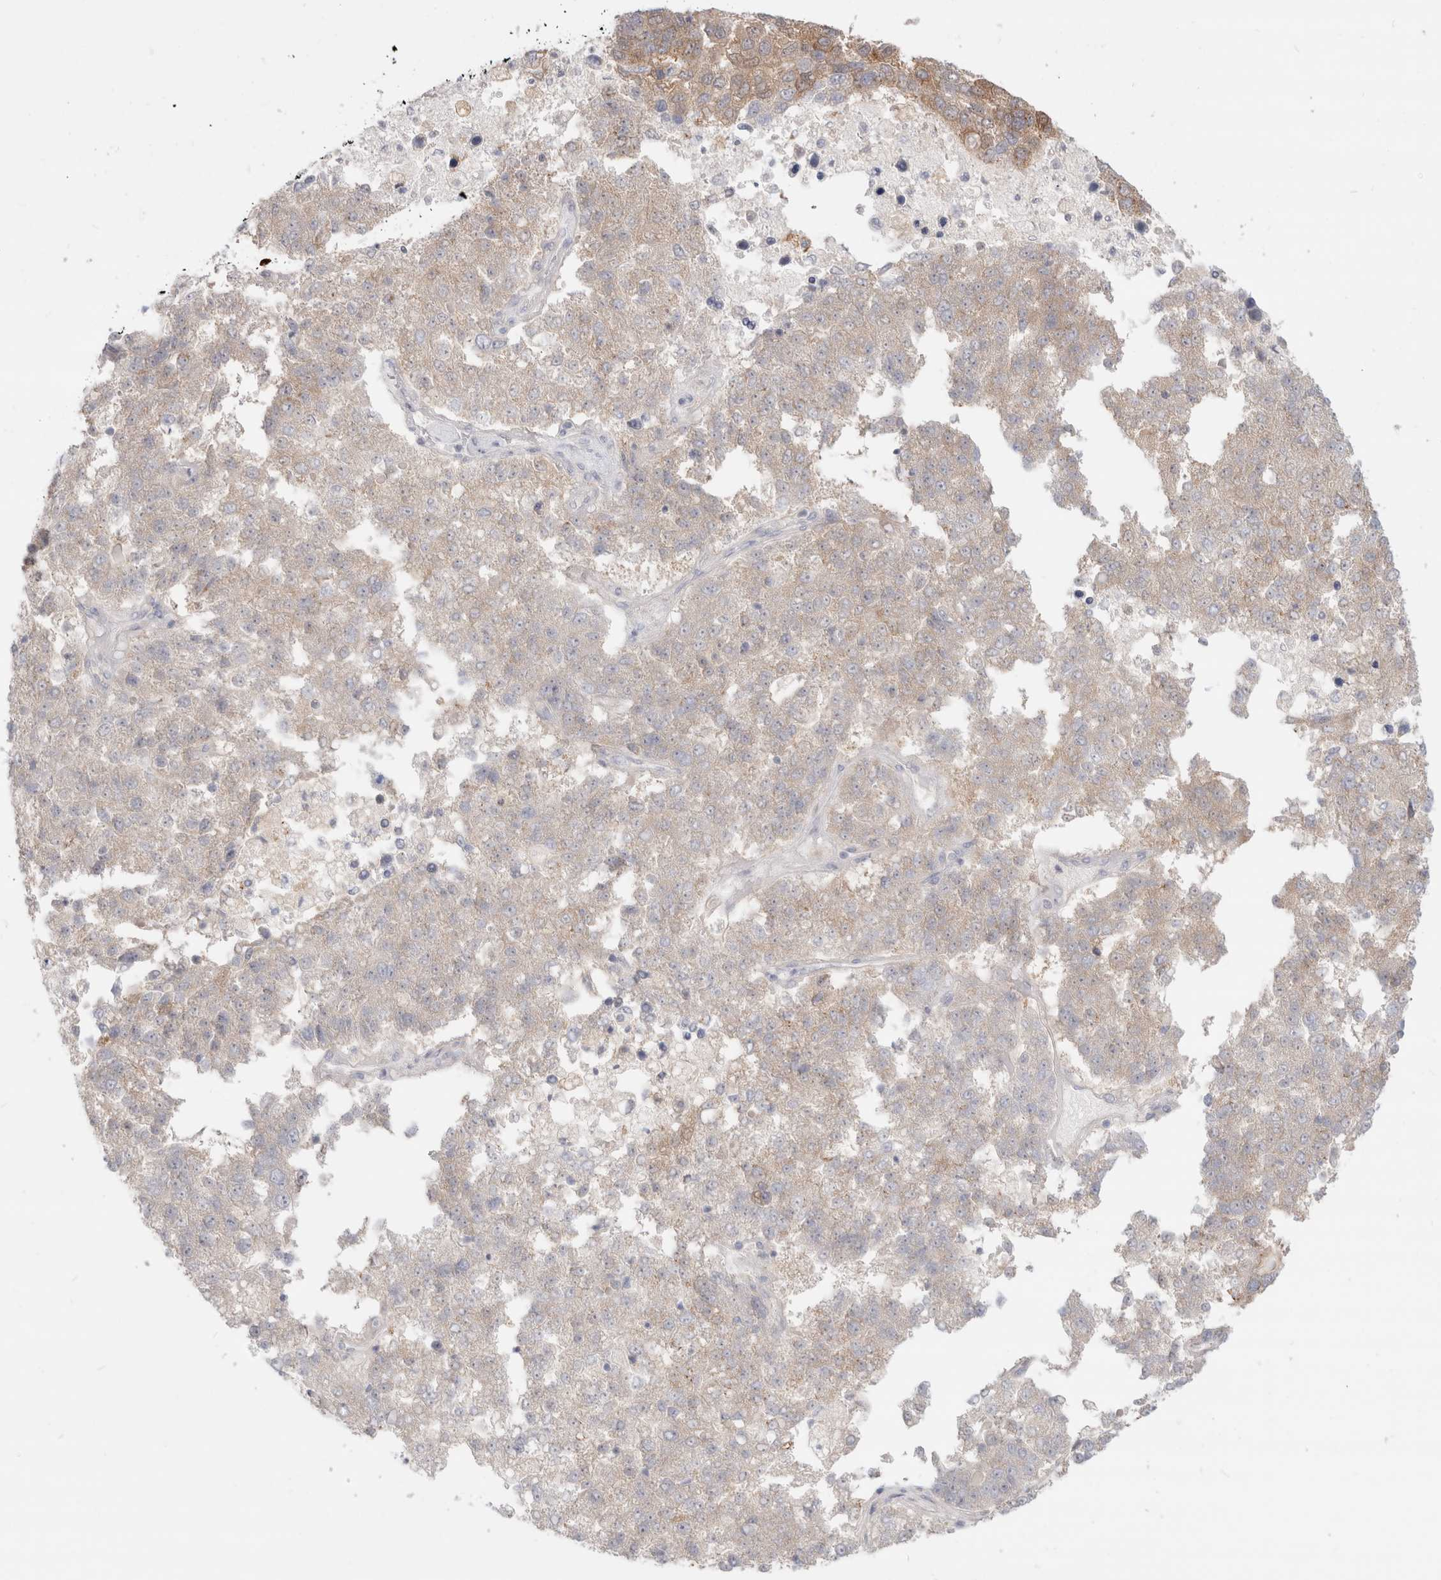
{"staining": {"intensity": "moderate", "quantity": "<25%", "location": "cytoplasmic/membranous"}, "tissue": "pancreatic cancer", "cell_type": "Tumor cells", "image_type": "cancer", "snomed": [{"axis": "morphology", "description": "Adenocarcinoma, NOS"}, {"axis": "topography", "description": "Pancreas"}], "caption": "Immunohistochemical staining of human pancreatic adenocarcinoma reveals moderate cytoplasmic/membranous protein staining in about <25% of tumor cells.", "gene": "EFCAB13", "patient": {"sex": "female", "age": 61}}